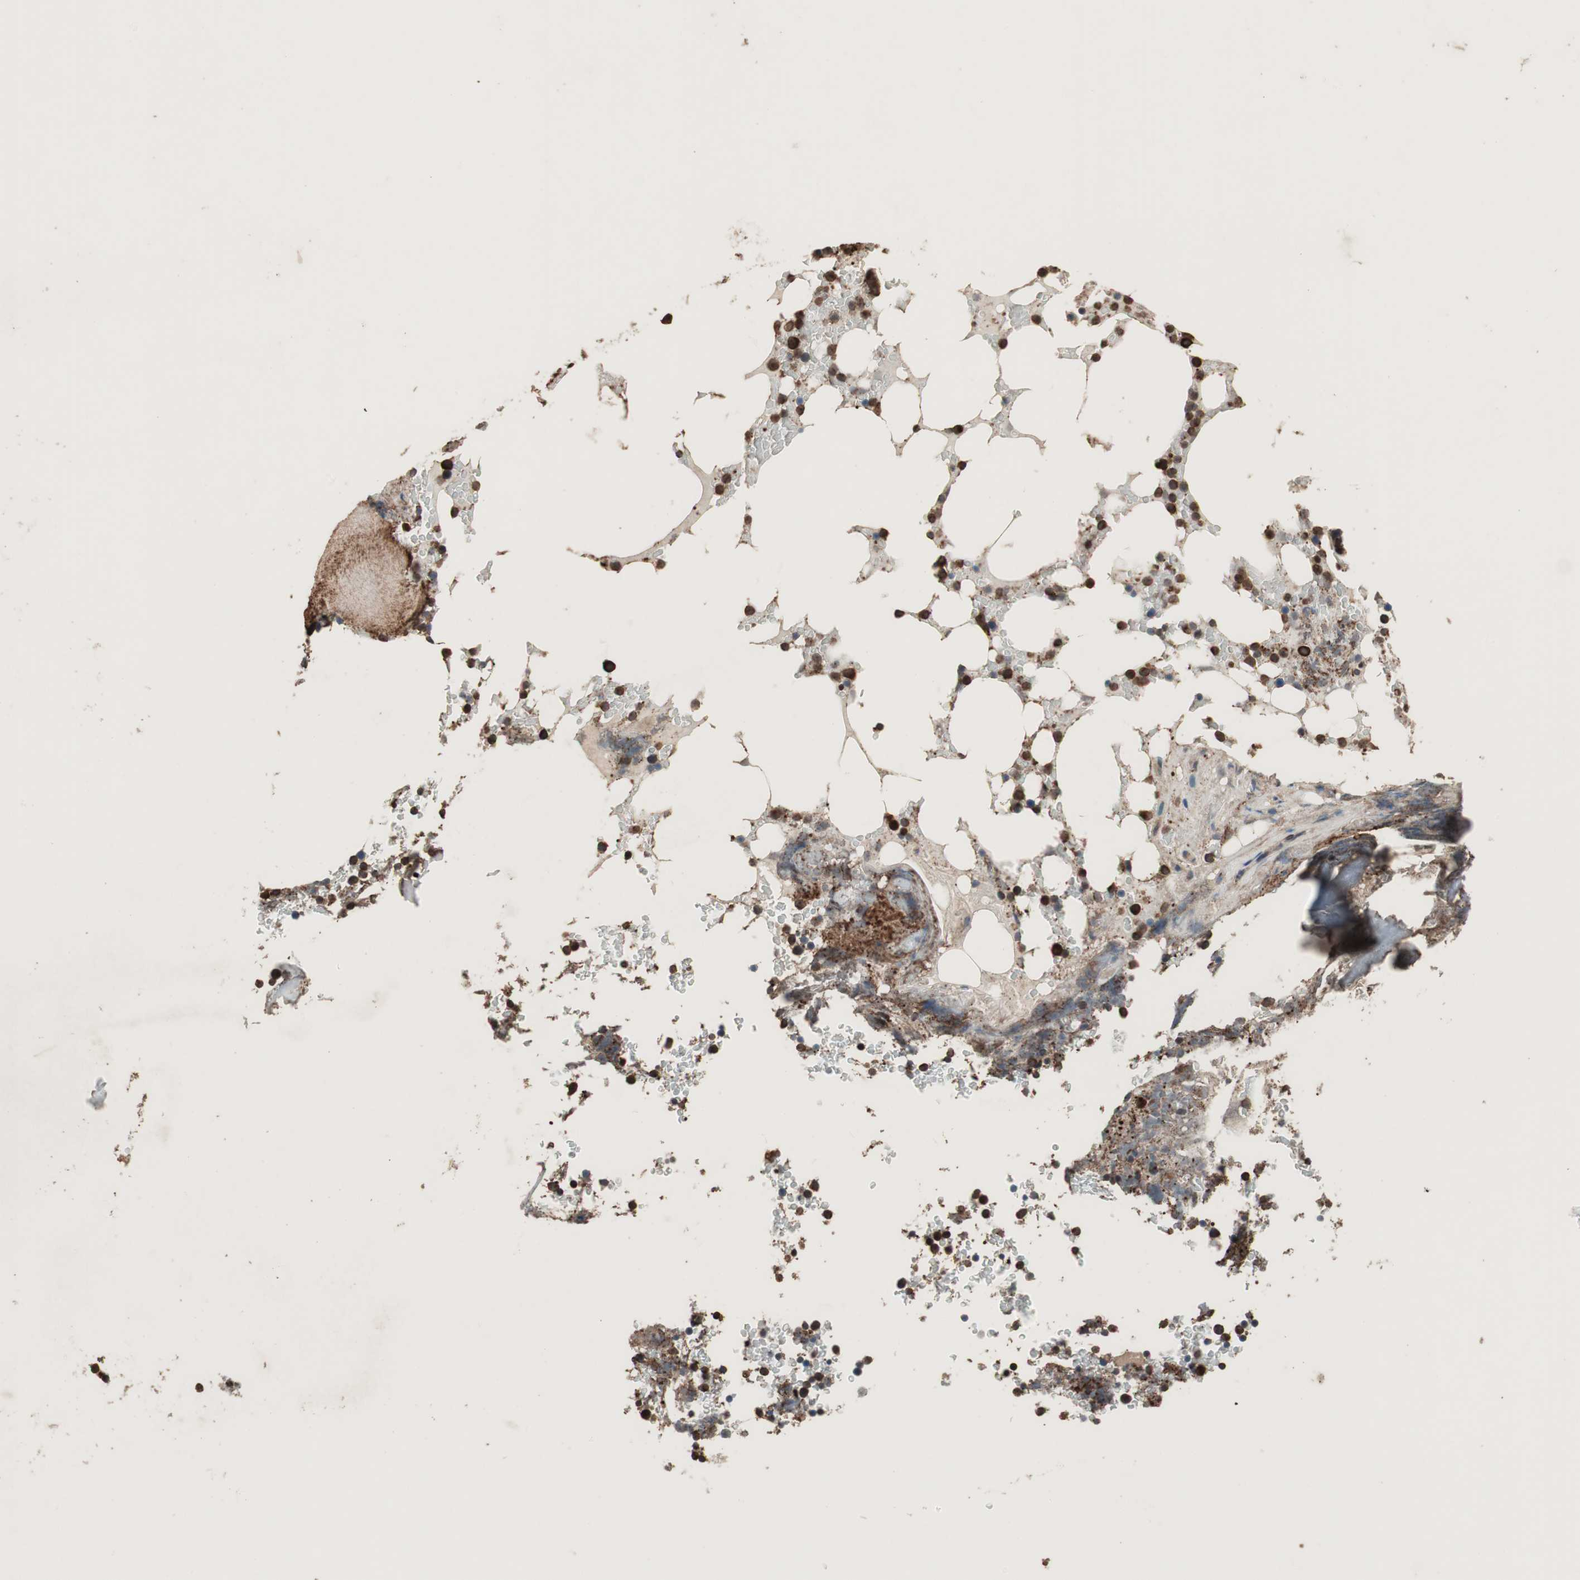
{"staining": {"intensity": "strong", "quantity": ">75%", "location": "cytoplasmic/membranous"}, "tissue": "bone marrow", "cell_type": "Hematopoietic cells", "image_type": "normal", "snomed": [{"axis": "morphology", "description": "Normal tissue, NOS"}, {"axis": "topography", "description": "Bone marrow"}], "caption": "Unremarkable bone marrow reveals strong cytoplasmic/membranous expression in about >75% of hematopoietic cells, visualized by immunohistochemistry.", "gene": "RAB1A", "patient": {"sex": "female", "age": 66}}